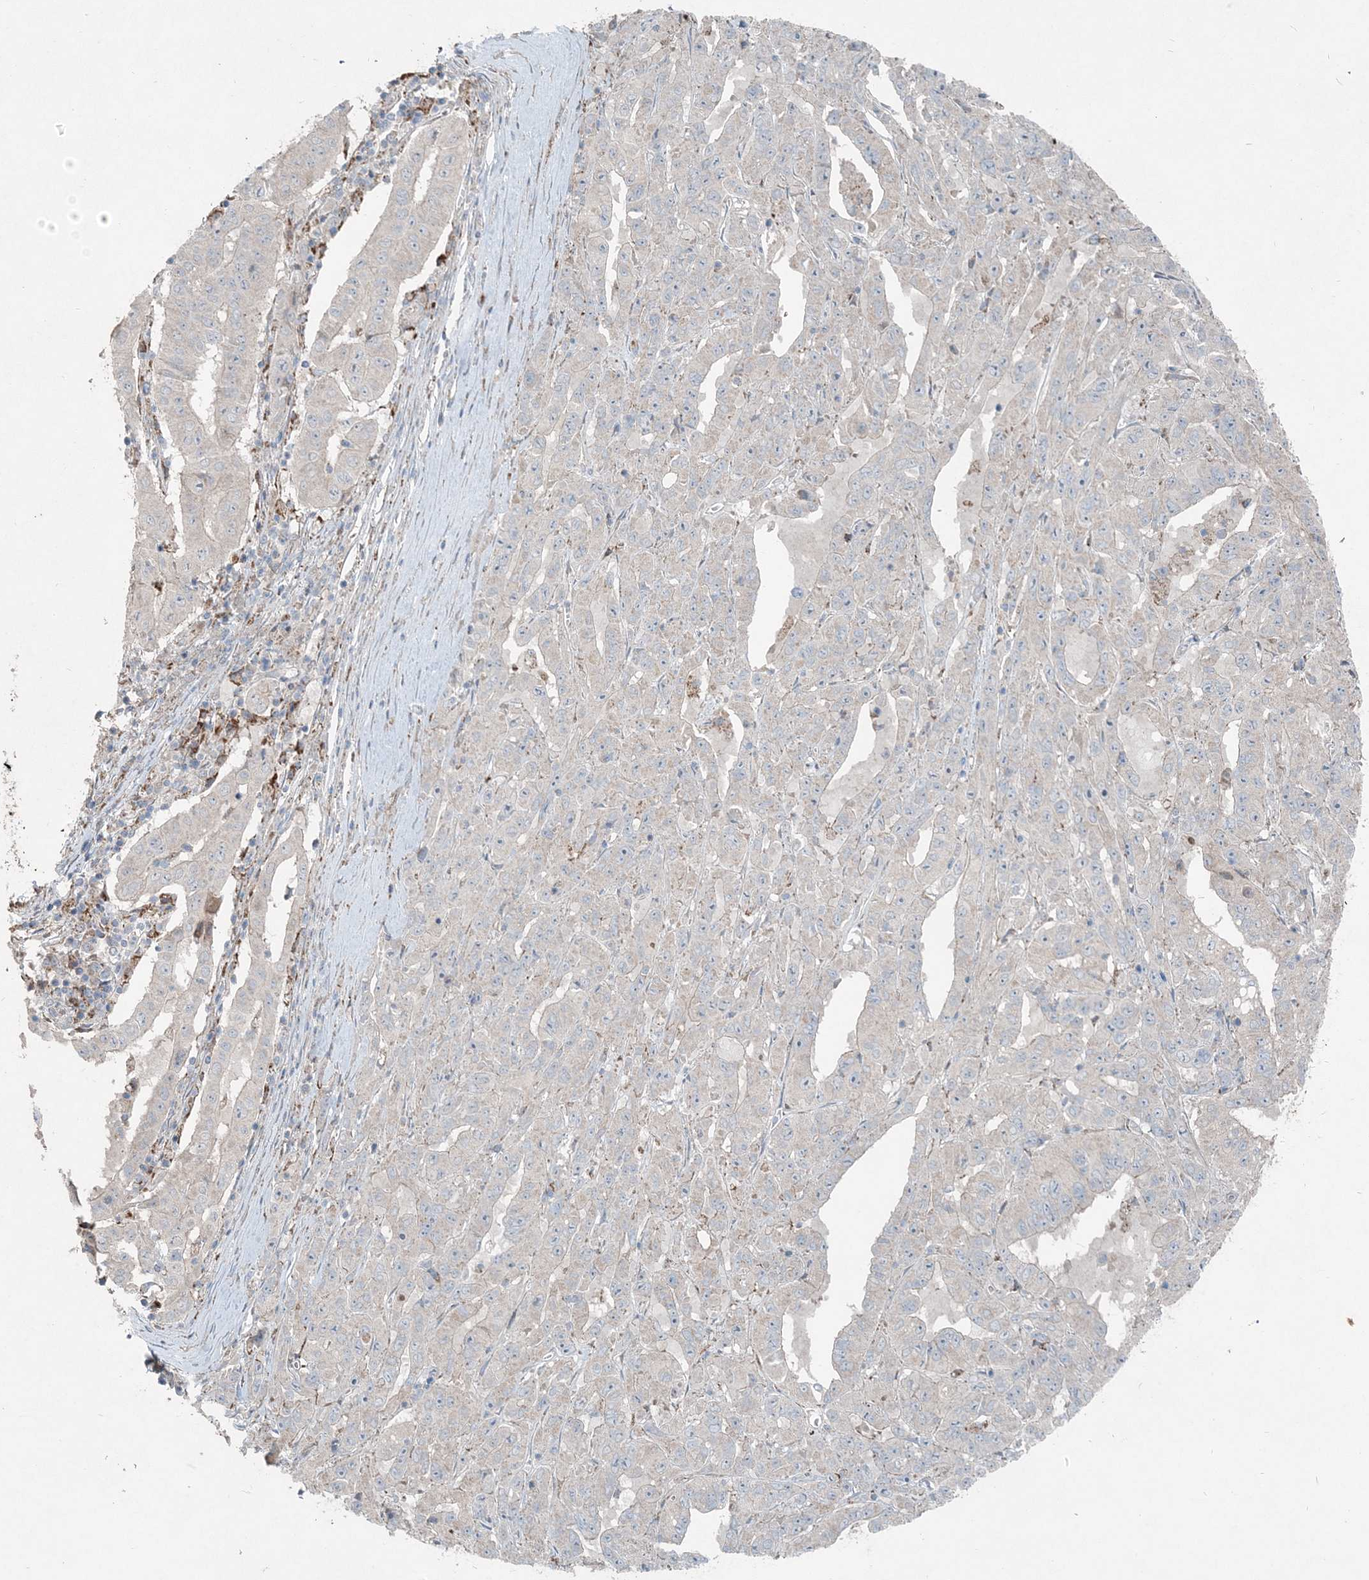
{"staining": {"intensity": "negative", "quantity": "none", "location": "none"}, "tissue": "pancreatic cancer", "cell_type": "Tumor cells", "image_type": "cancer", "snomed": [{"axis": "morphology", "description": "Adenocarcinoma, NOS"}, {"axis": "topography", "description": "Pancreas"}], "caption": "Histopathology image shows no significant protein expression in tumor cells of pancreatic cancer (adenocarcinoma).", "gene": "INTU", "patient": {"sex": "male", "age": 63}}